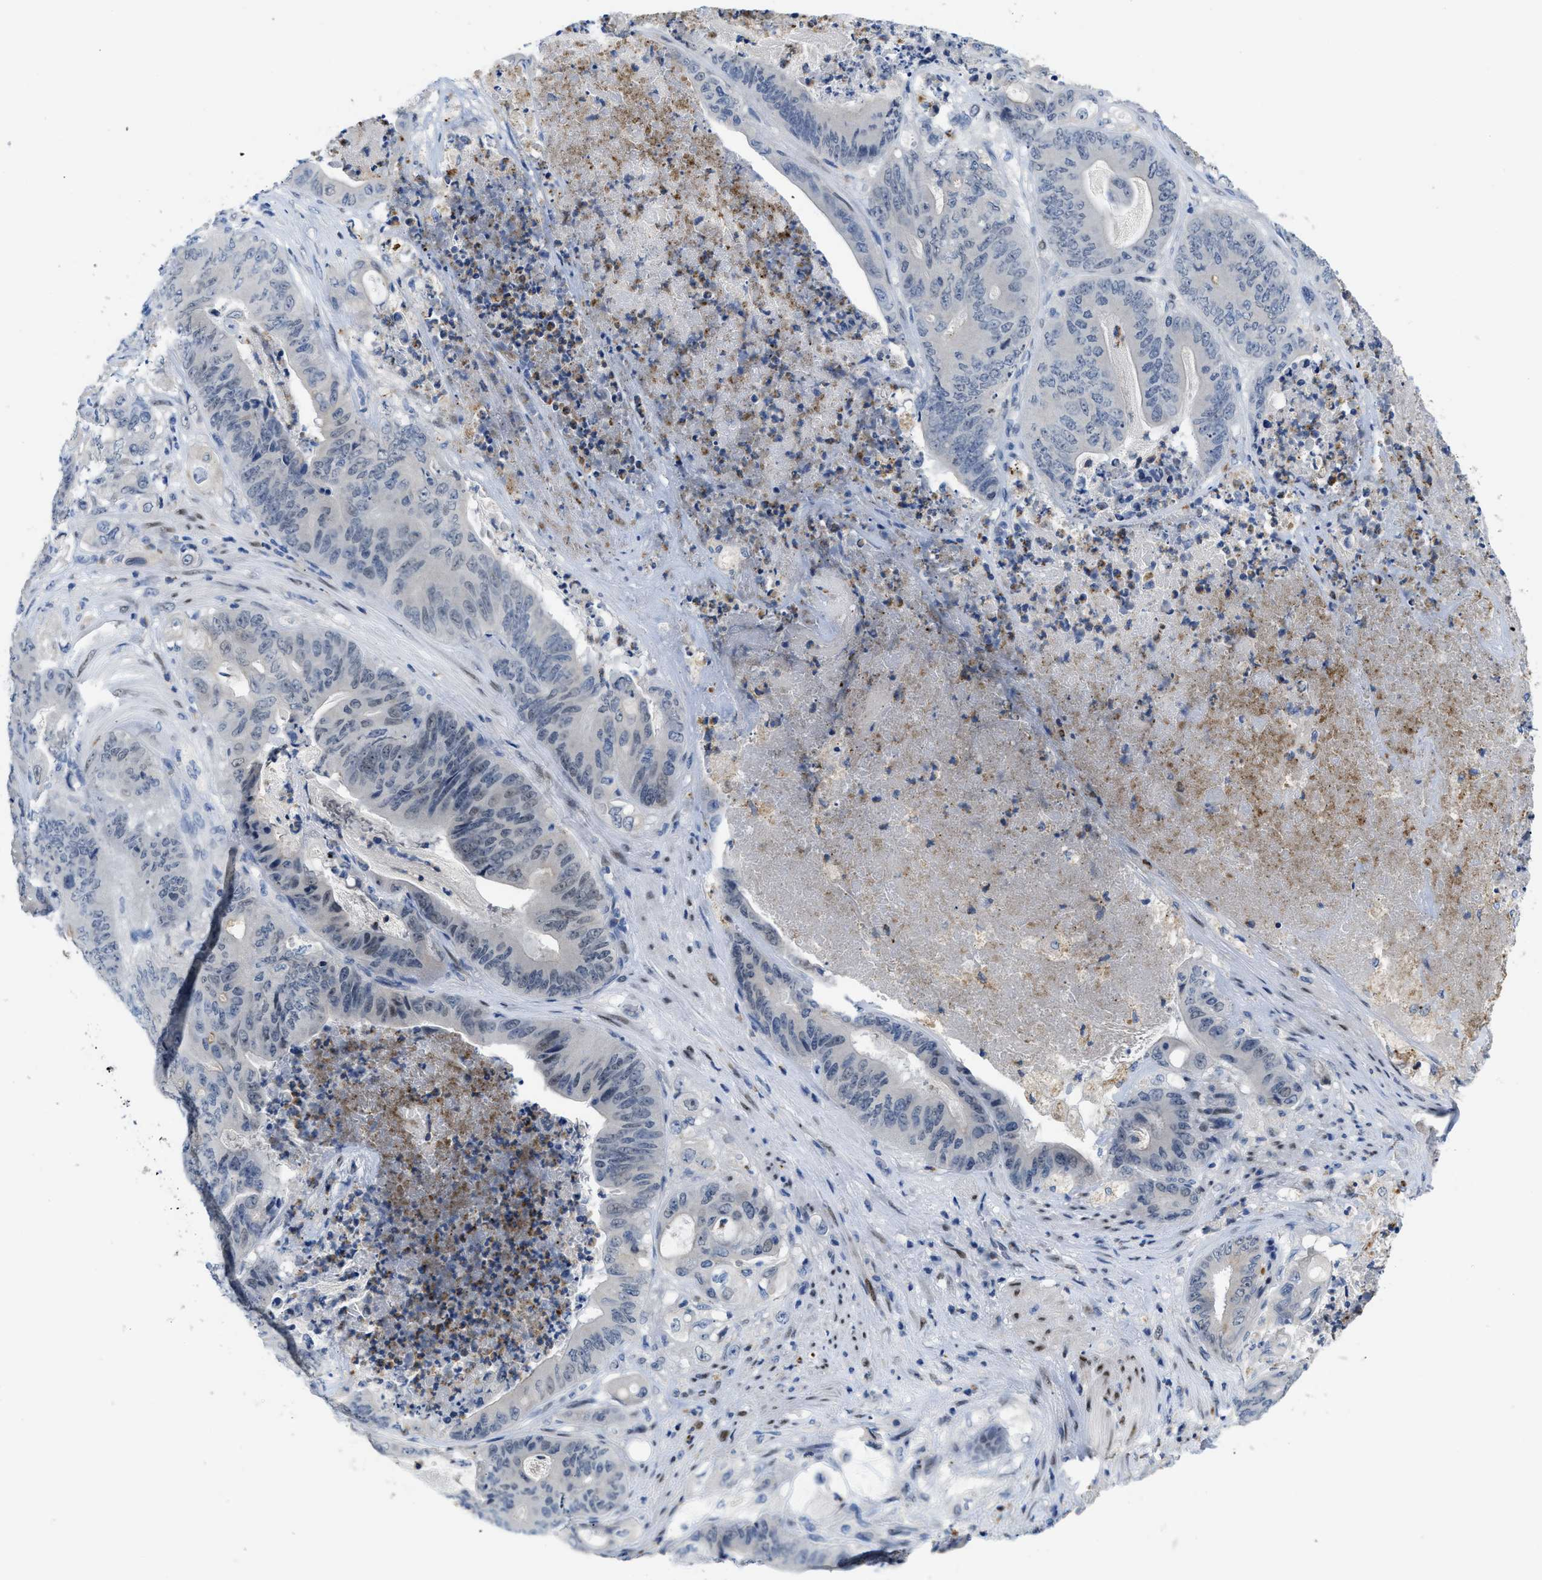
{"staining": {"intensity": "weak", "quantity": "<25%", "location": "nuclear"}, "tissue": "stomach cancer", "cell_type": "Tumor cells", "image_type": "cancer", "snomed": [{"axis": "morphology", "description": "Adenocarcinoma, NOS"}, {"axis": "topography", "description": "Stomach"}], "caption": "IHC image of neoplastic tissue: human stomach cancer (adenocarcinoma) stained with DAB reveals no significant protein expression in tumor cells.", "gene": "NFIX", "patient": {"sex": "female", "age": 73}}